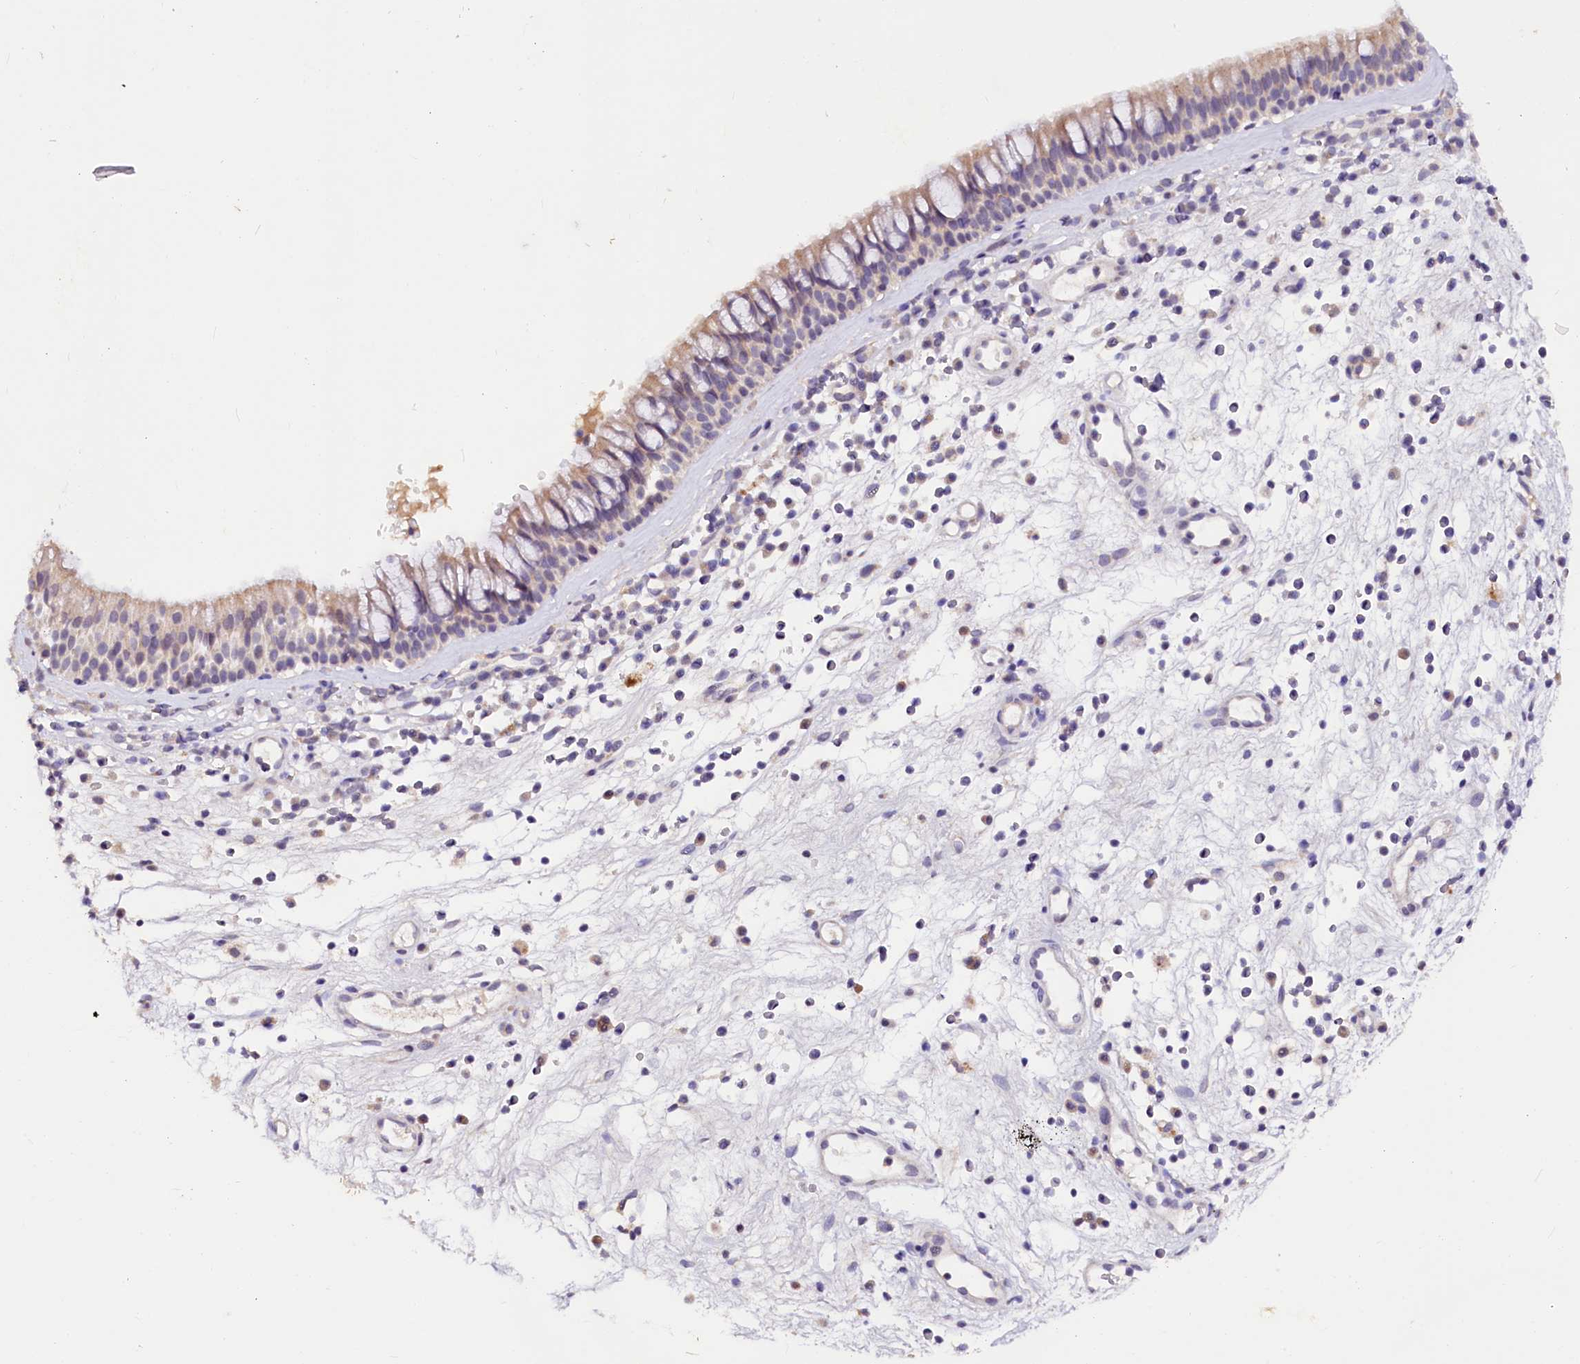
{"staining": {"intensity": "weak", "quantity": "25%-75%", "location": "cytoplasmic/membranous"}, "tissue": "nasopharynx", "cell_type": "Respiratory epithelial cells", "image_type": "normal", "snomed": [{"axis": "morphology", "description": "Normal tissue, NOS"}, {"axis": "morphology", "description": "Inflammation, NOS"}, {"axis": "morphology", "description": "Malignant melanoma, Metastatic site"}, {"axis": "topography", "description": "Nasopharynx"}], "caption": "Protein staining by immunohistochemistry reveals weak cytoplasmic/membranous staining in about 25%-75% of respiratory epithelial cells in normal nasopharynx. Immunohistochemistry (ihc) stains the protein of interest in brown and the nuclei are stained blue.", "gene": "NALF1", "patient": {"sex": "male", "age": 70}}